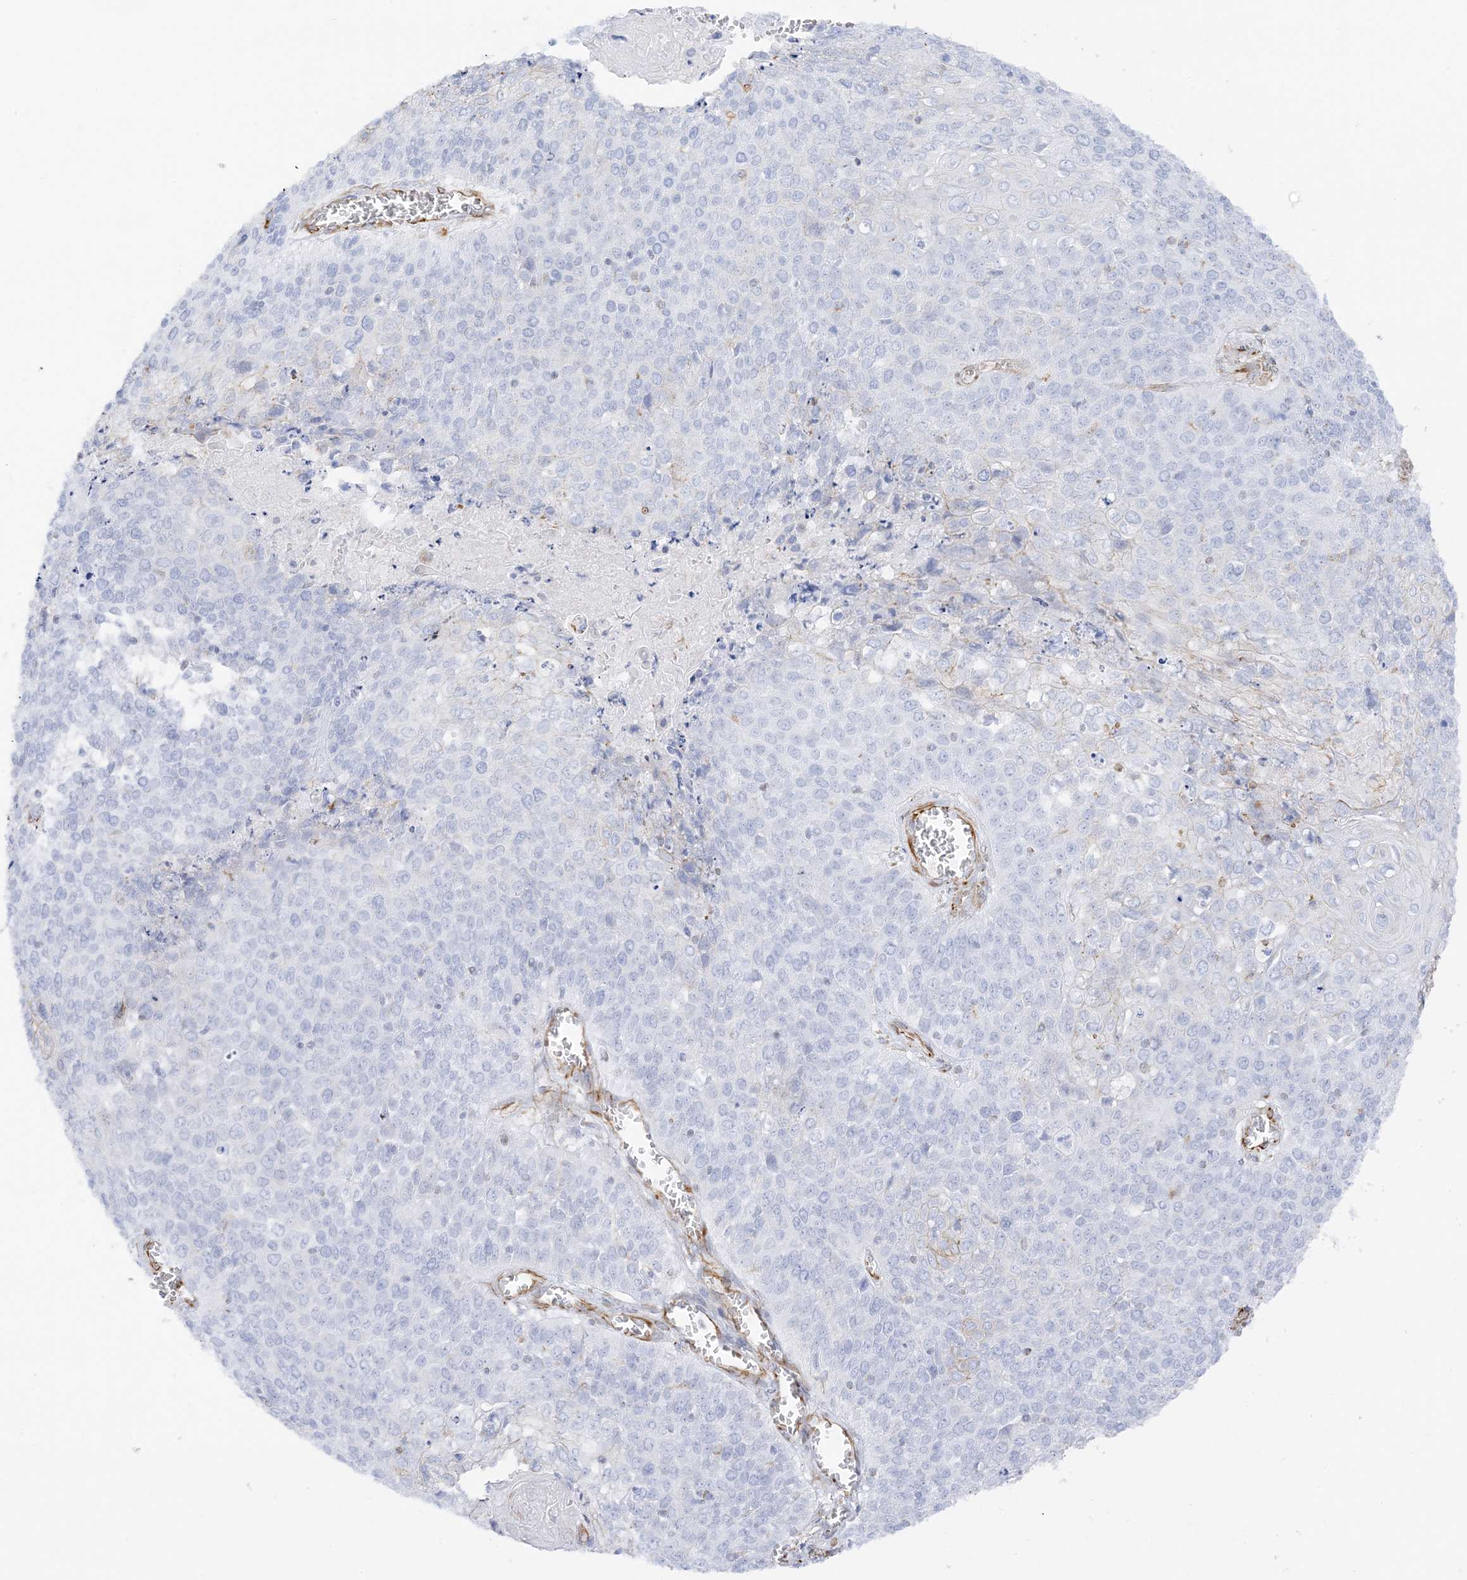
{"staining": {"intensity": "negative", "quantity": "none", "location": "none"}, "tissue": "cervical cancer", "cell_type": "Tumor cells", "image_type": "cancer", "snomed": [{"axis": "morphology", "description": "Squamous cell carcinoma, NOS"}, {"axis": "topography", "description": "Cervix"}], "caption": "Human cervical cancer stained for a protein using IHC displays no staining in tumor cells.", "gene": "PID1", "patient": {"sex": "female", "age": 39}}